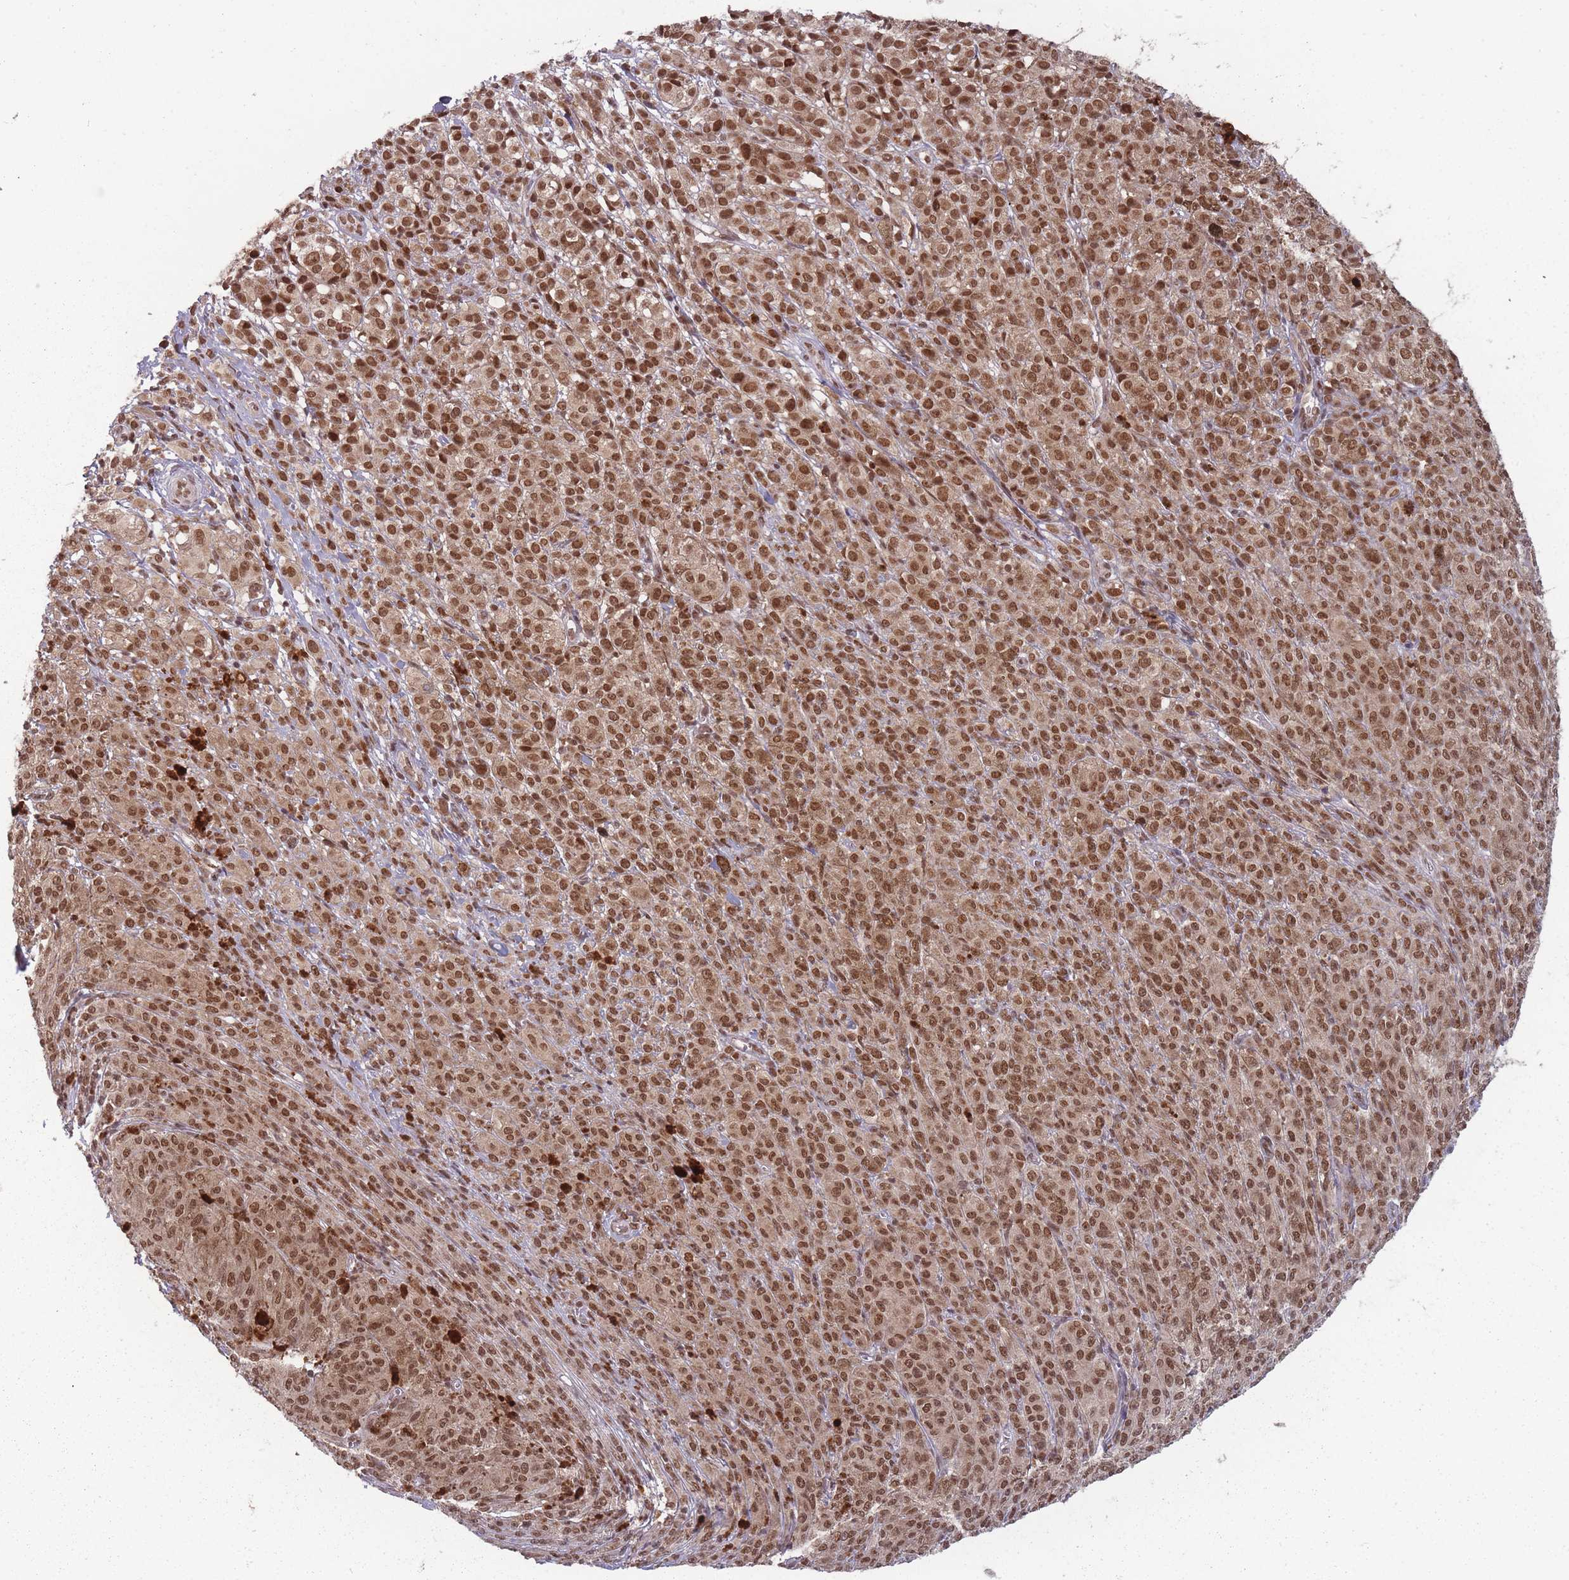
{"staining": {"intensity": "moderate", "quantity": ">75%", "location": "nuclear"}, "tissue": "melanoma", "cell_type": "Tumor cells", "image_type": "cancer", "snomed": [{"axis": "morphology", "description": "Malignant melanoma, NOS"}, {"axis": "topography", "description": "Skin"}], "caption": "Melanoma was stained to show a protein in brown. There is medium levels of moderate nuclear positivity in approximately >75% of tumor cells.", "gene": "TMED3", "patient": {"sex": "female", "age": 52}}